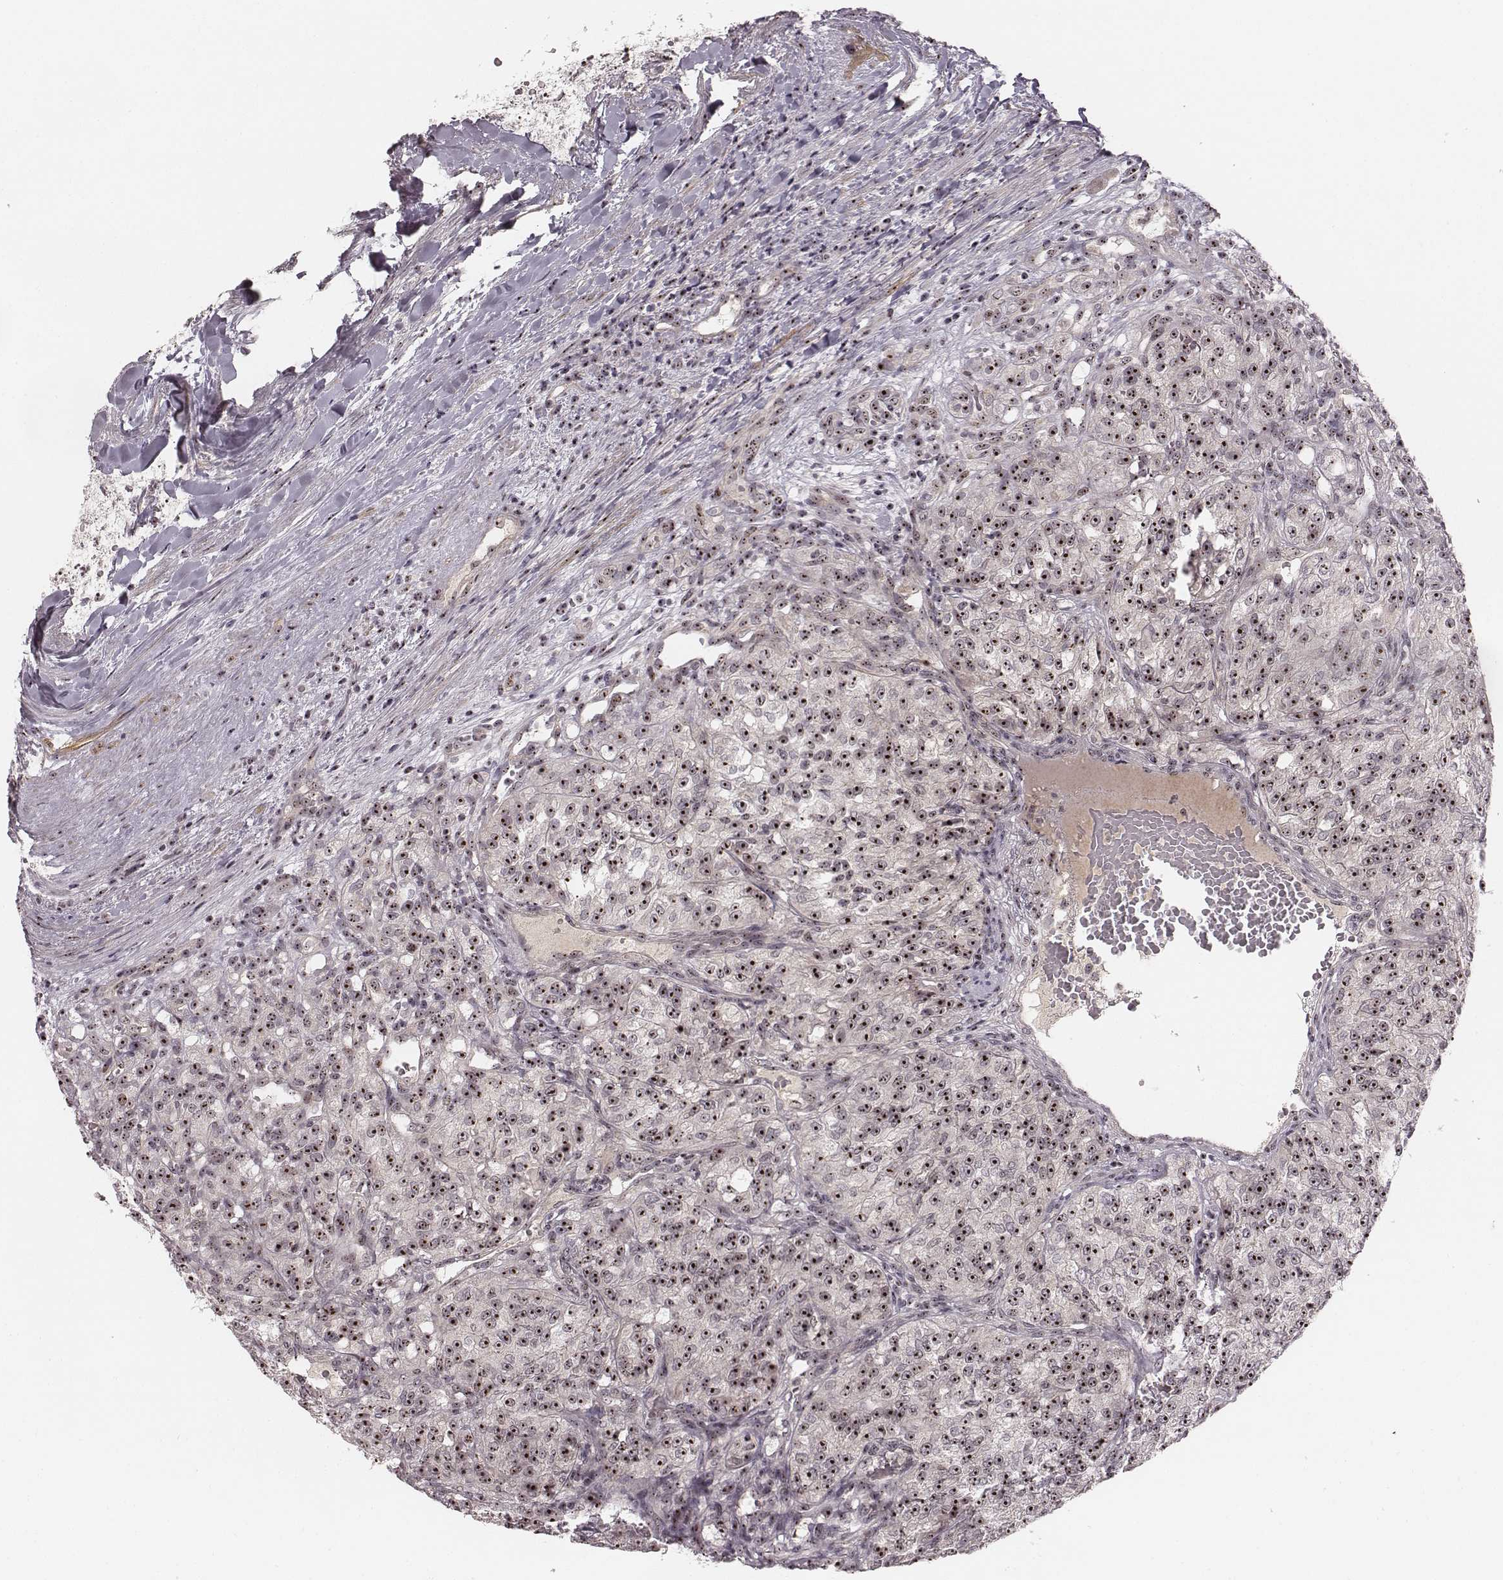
{"staining": {"intensity": "moderate", "quantity": ">75%", "location": "nuclear"}, "tissue": "renal cancer", "cell_type": "Tumor cells", "image_type": "cancer", "snomed": [{"axis": "morphology", "description": "Adenocarcinoma, NOS"}, {"axis": "topography", "description": "Kidney"}], "caption": "Renal cancer tissue demonstrates moderate nuclear positivity in approximately >75% of tumor cells The protein is stained brown, and the nuclei are stained in blue (DAB (3,3'-diaminobenzidine) IHC with brightfield microscopy, high magnification).", "gene": "NOP56", "patient": {"sex": "female", "age": 63}}